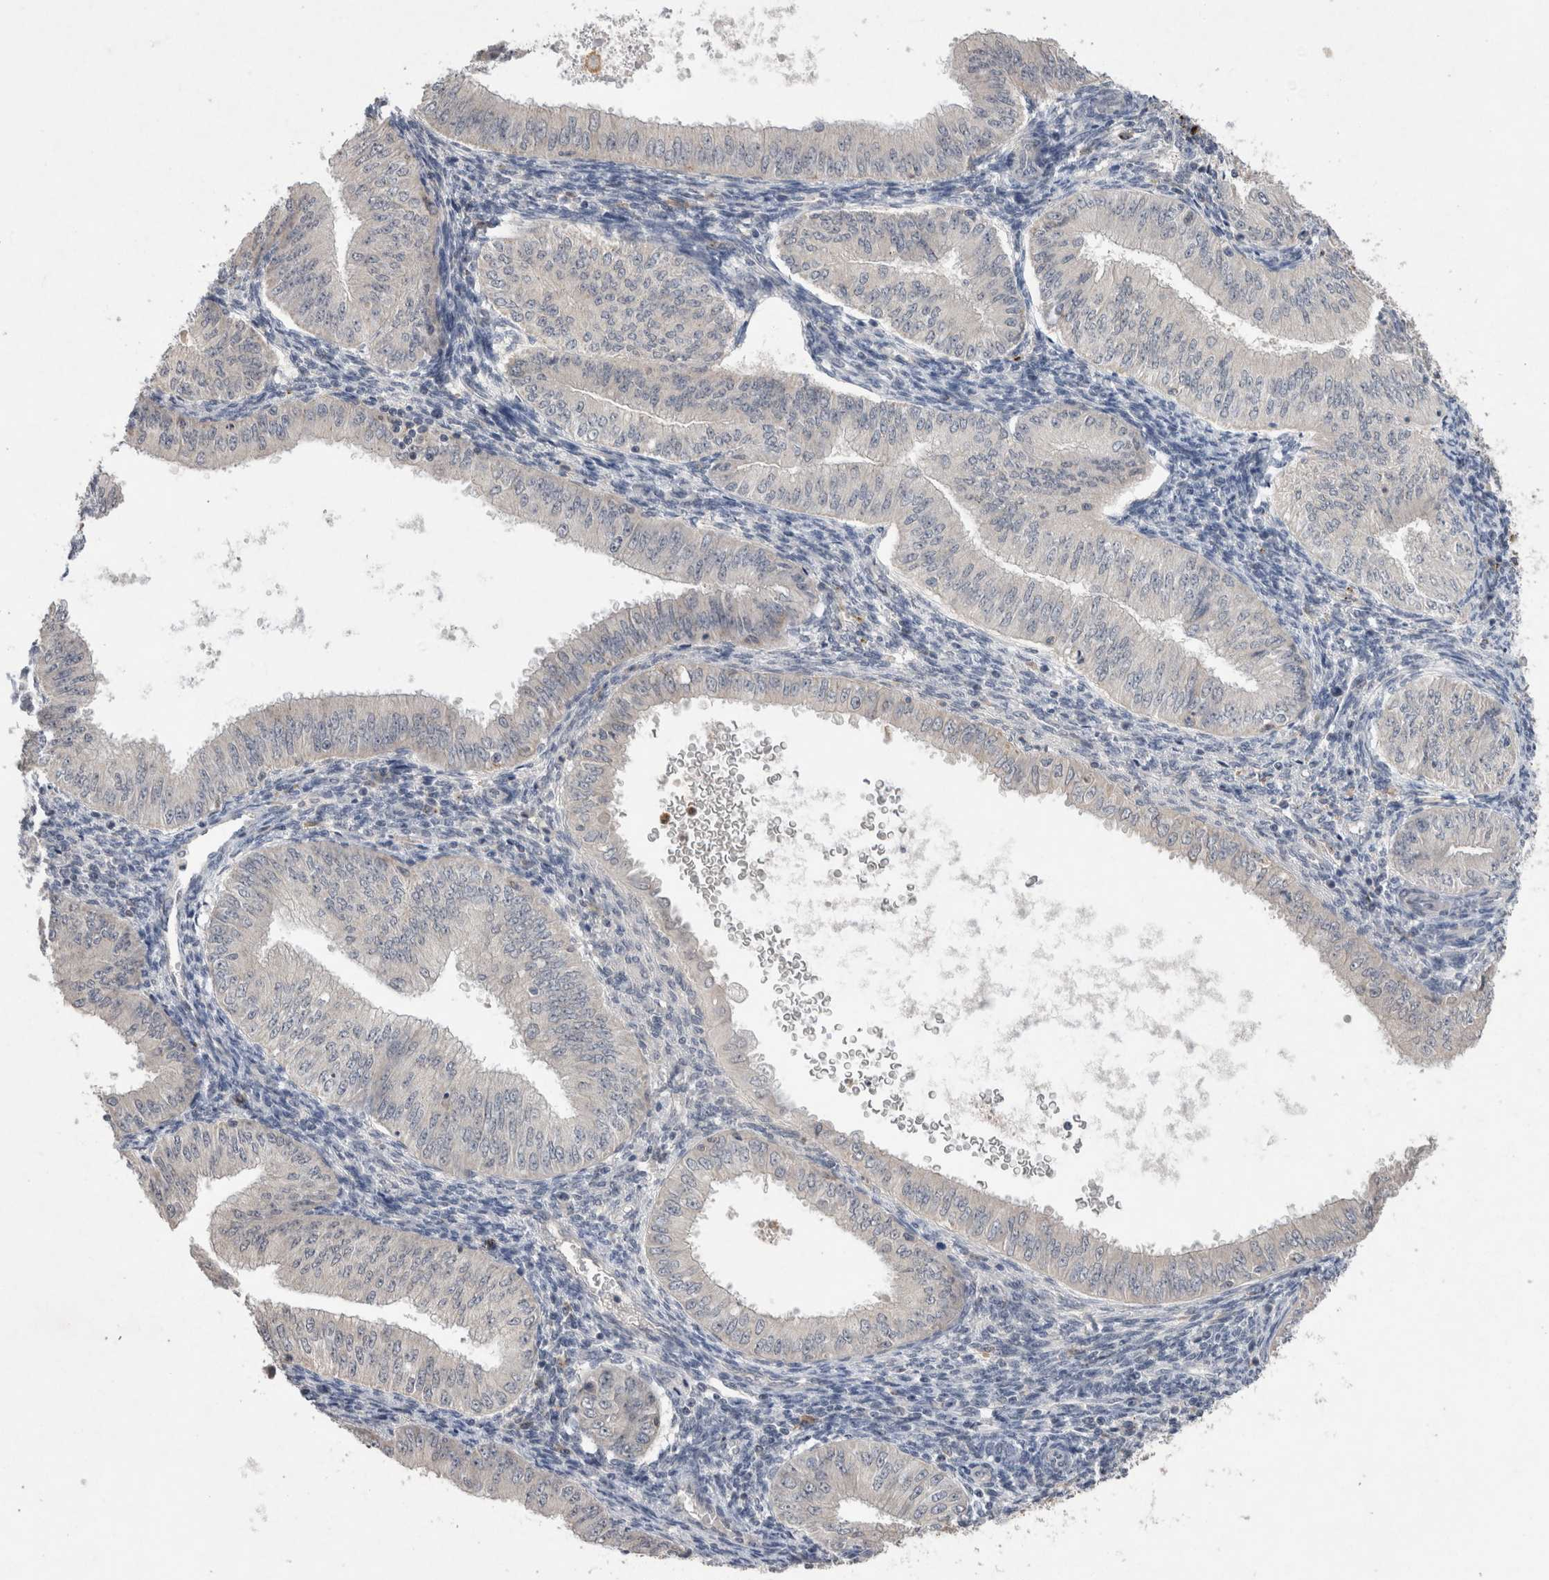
{"staining": {"intensity": "negative", "quantity": "none", "location": "none"}, "tissue": "endometrial cancer", "cell_type": "Tumor cells", "image_type": "cancer", "snomed": [{"axis": "morphology", "description": "Normal tissue, NOS"}, {"axis": "morphology", "description": "Adenocarcinoma, NOS"}, {"axis": "topography", "description": "Endometrium"}], "caption": "DAB immunohistochemical staining of human adenocarcinoma (endometrial) displays no significant positivity in tumor cells.", "gene": "VSIG4", "patient": {"sex": "female", "age": 53}}